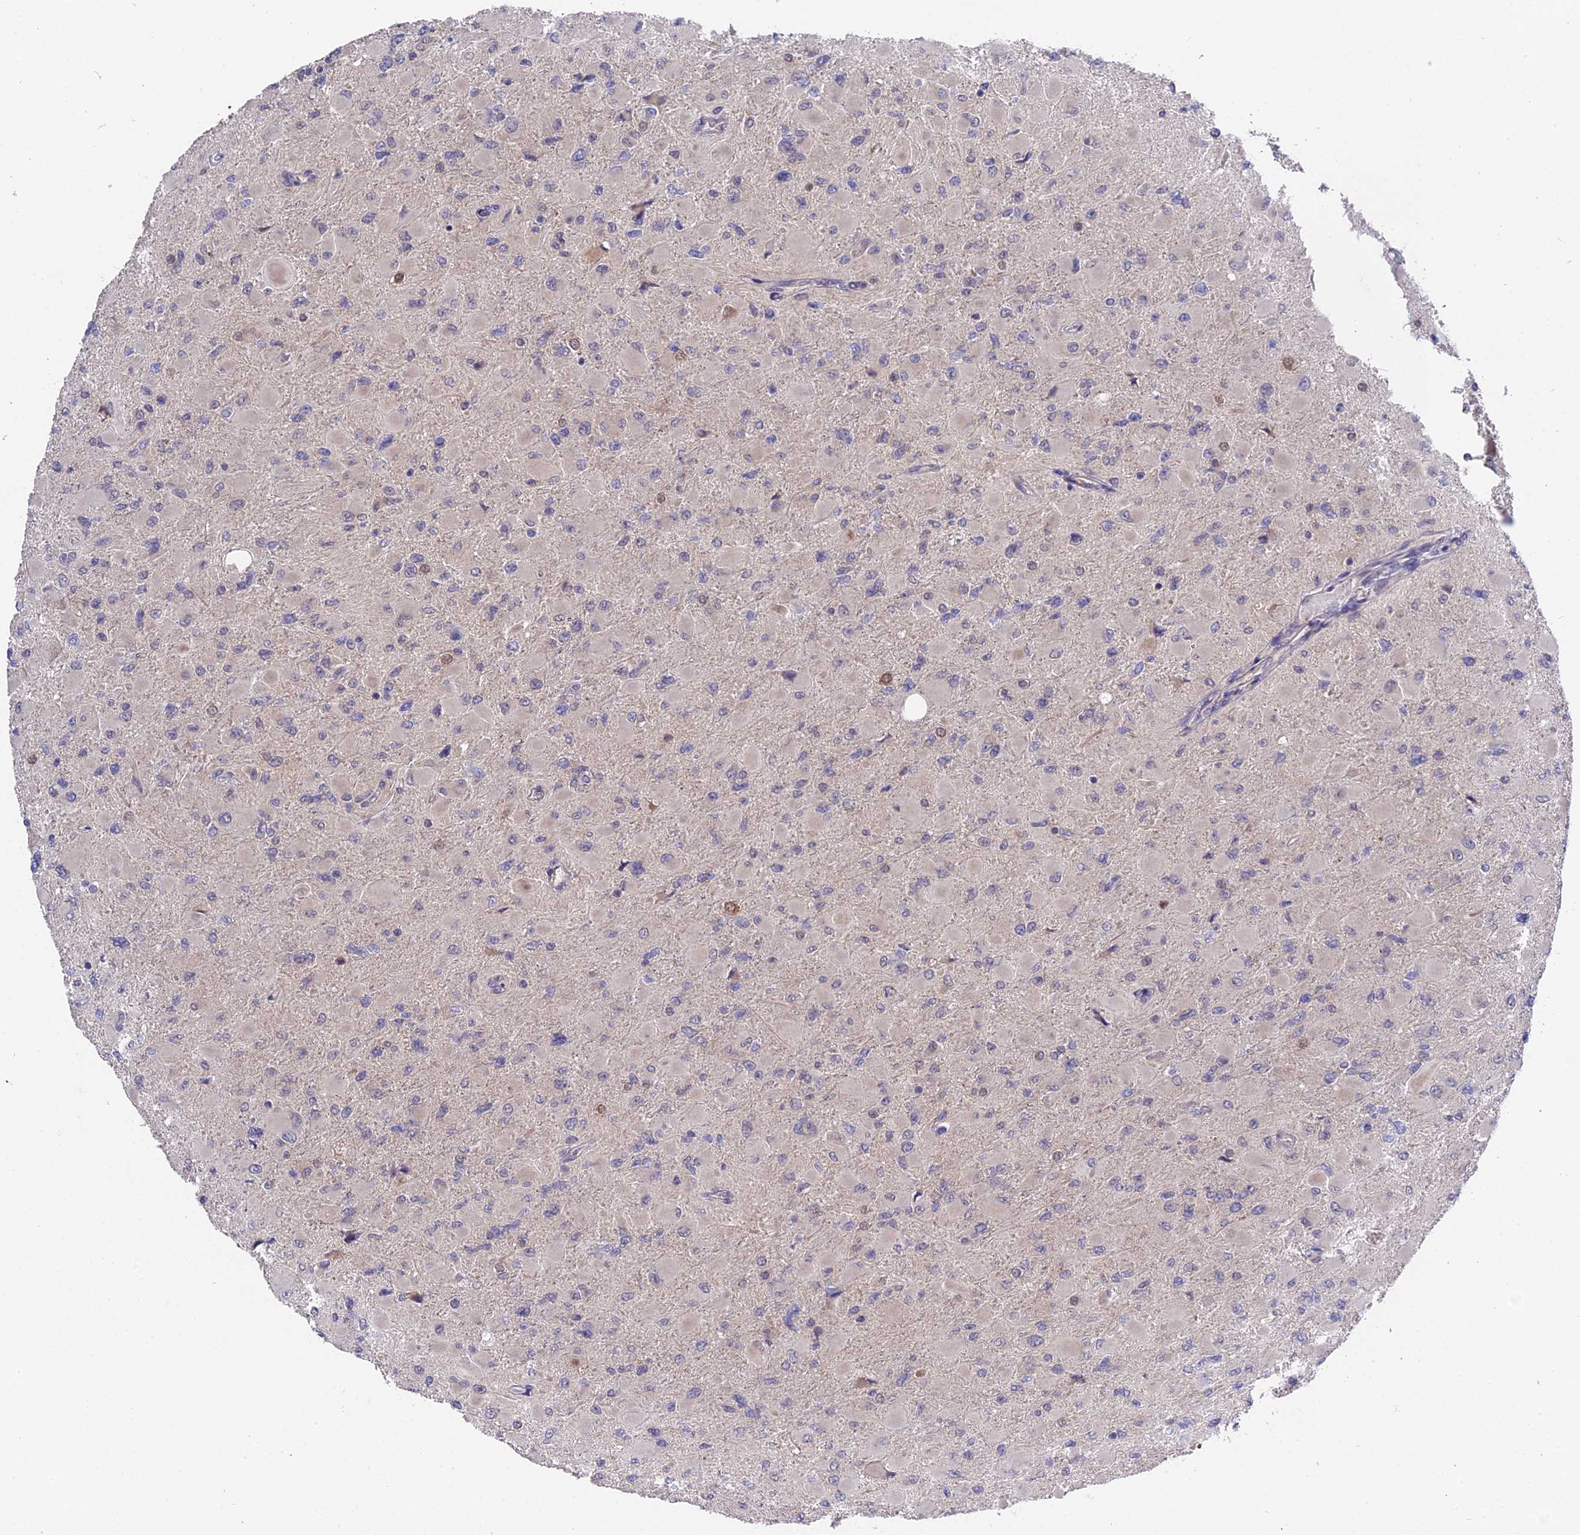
{"staining": {"intensity": "negative", "quantity": "none", "location": "none"}, "tissue": "glioma", "cell_type": "Tumor cells", "image_type": "cancer", "snomed": [{"axis": "morphology", "description": "Glioma, malignant, High grade"}, {"axis": "topography", "description": "Cerebral cortex"}], "caption": "This is an immunohistochemistry (IHC) image of human malignant glioma (high-grade). There is no staining in tumor cells.", "gene": "ZCCHC2", "patient": {"sex": "female", "age": 36}}